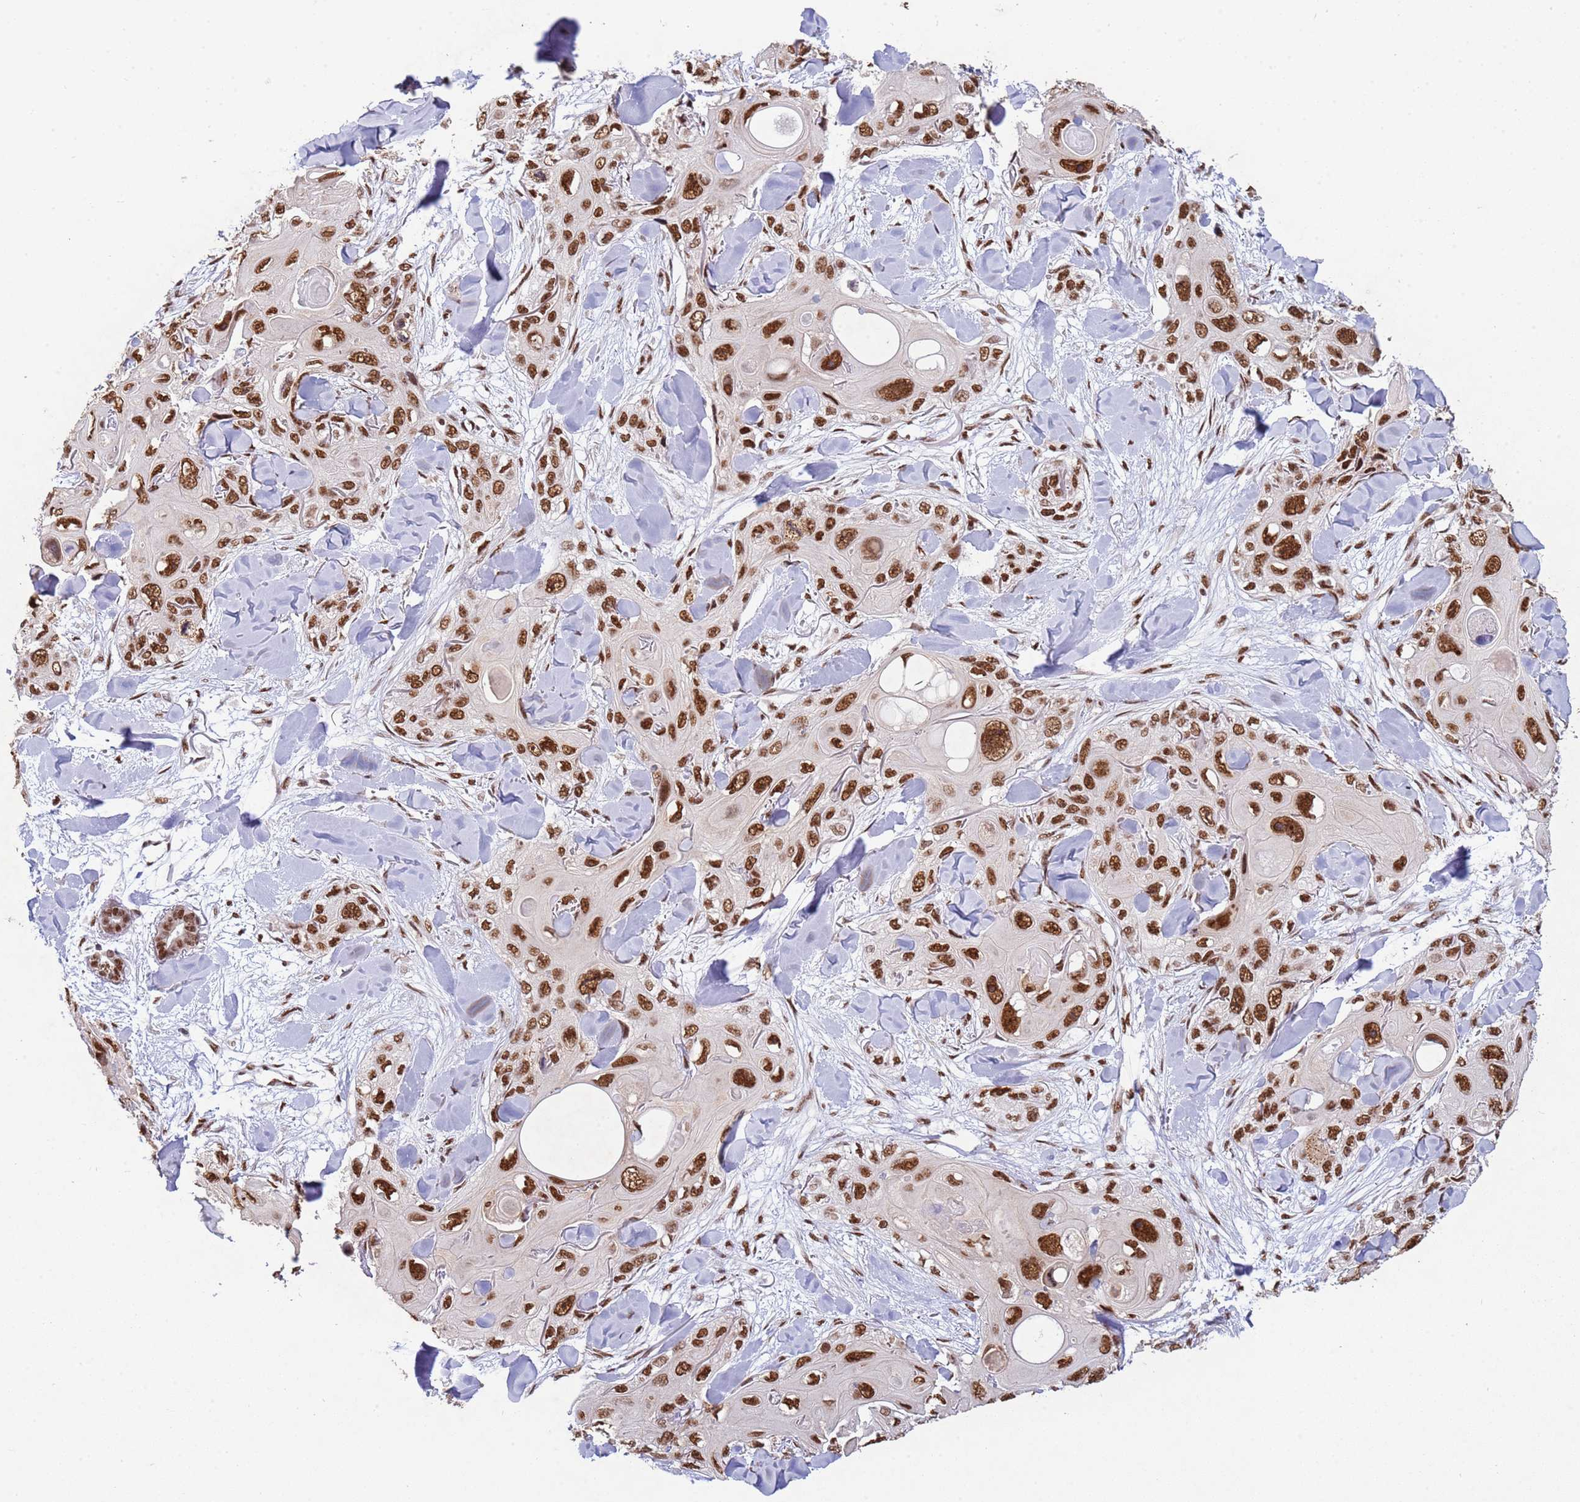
{"staining": {"intensity": "strong", "quantity": ">75%", "location": "nuclear"}, "tissue": "skin cancer", "cell_type": "Tumor cells", "image_type": "cancer", "snomed": [{"axis": "morphology", "description": "Normal tissue, NOS"}, {"axis": "morphology", "description": "Squamous cell carcinoma, NOS"}, {"axis": "topography", "description": "Skin"}], "caption": "A photomicrograph showing strong nuclear positivity in approximately >75% of tumor cells in skin cancer, as visualized by brown immunohistochemical staining.", "gene": "ESF1", "patient": {"sex": "male", "age": 72}}